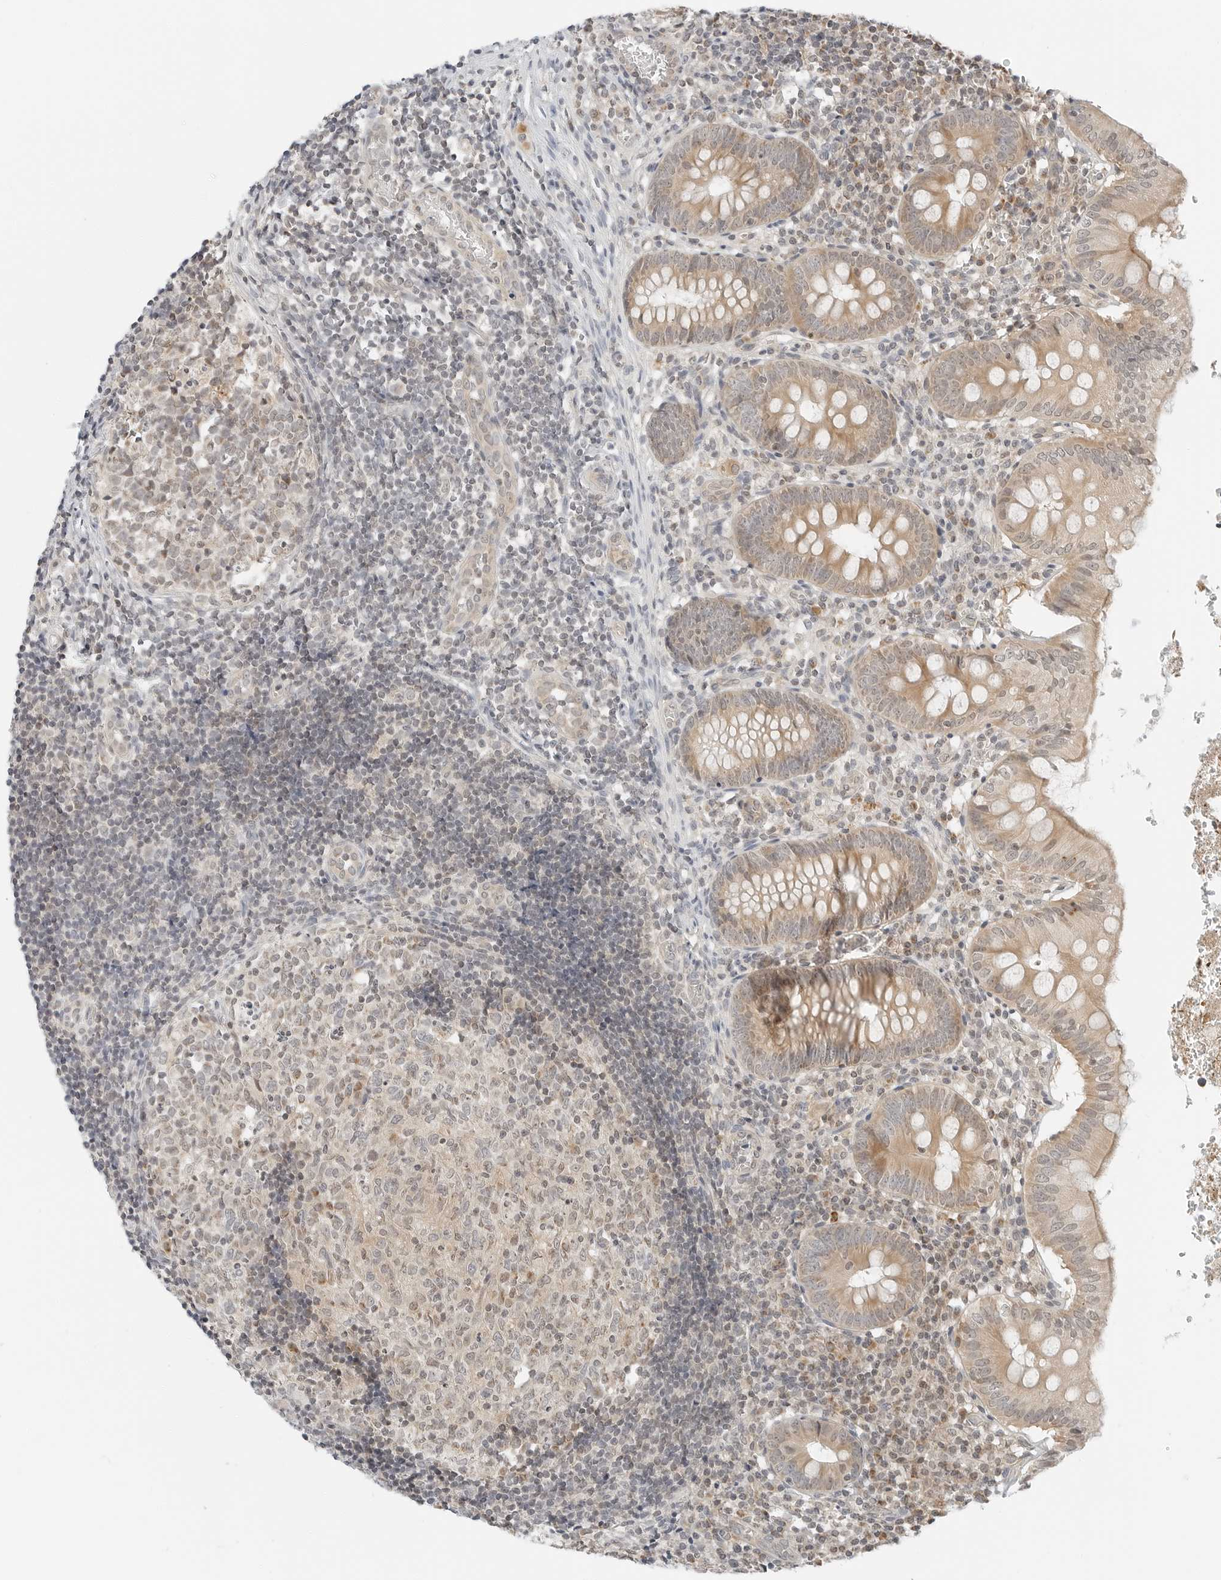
{"staining": {"intensity": "weak", "quantity": ">75%", "location": "cytoplasmic/membranous"}, "tissue": "appendix", "cell_type": "Glandular cells", "image_type": "normal", "snomed": [{"axis": "morphology", "description": "Normal tissue, NOS"}, {"axis": "topography", "description": "Appendix"}], "caption": "DAB immunohistochemical staining of benign appendix exhibits weak cytoplasmic/membranous protein staining in about >75% of glandular cells.", "gene": "IQCC", "patient": {"sex": "male", "age": 8}}